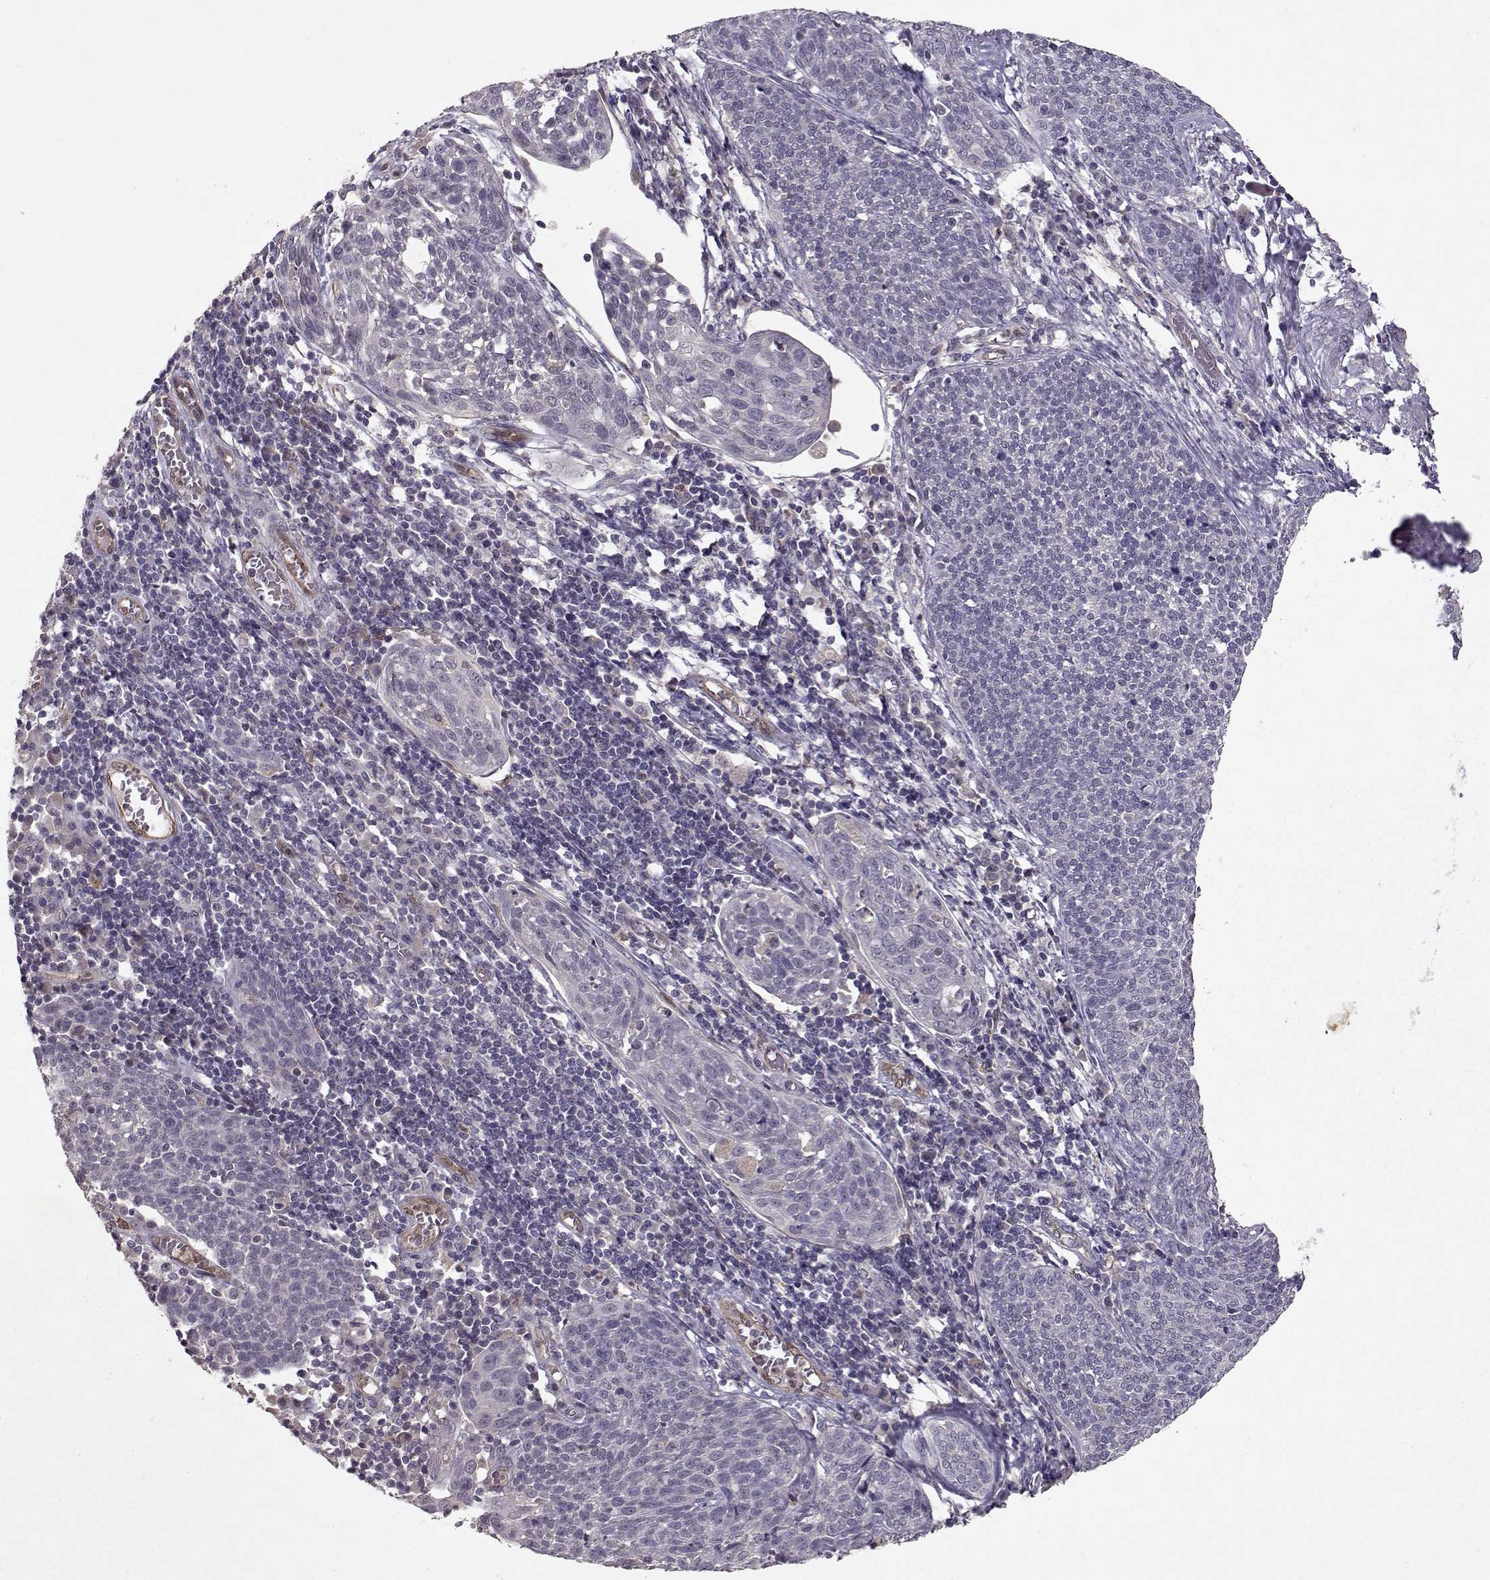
{"staining": {"intensity": "negative", "quantity": "none", "location": "none"}, "tissue": "cervical cancer", "cell_type": "Tumor cells", "image_type": "cancer", "snomed": [{"axis": "morphology", "description": "Squamous cell carcinoma, NOS"}, {"axis": "topography", "description": "Cervix"}], "caption": "High power microscopy micrograph of an immunohistochemistry (IHC) histopathology image of cervical squamous cell carcinoma, revealing no significant expression in tumor cells.", "gene": "BMX", "patient": {"sex": "female", "age": 34}}